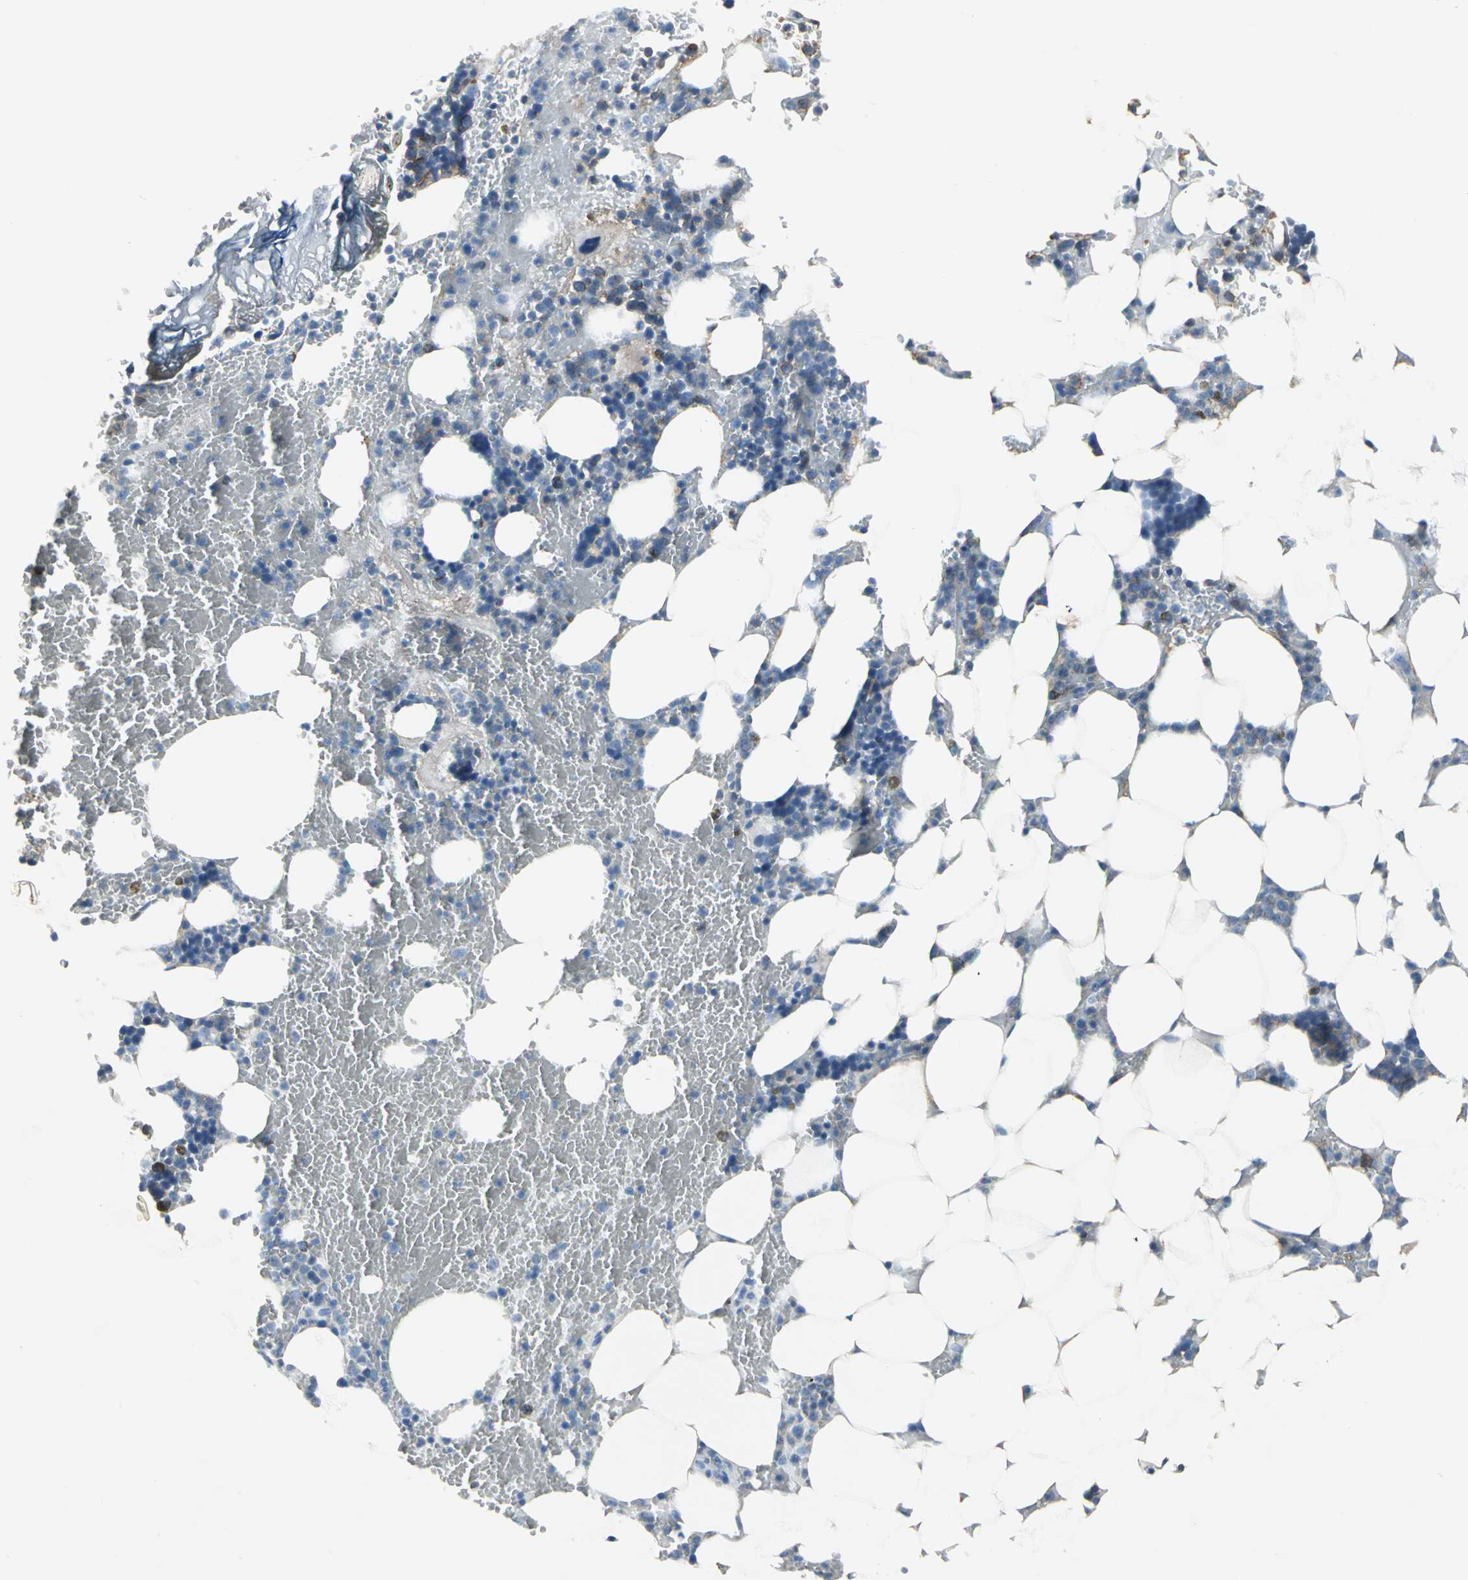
{"staining": {"intensity": "weak", "quantity": "25%-75%", "location": "cytoplasmic/membranous"}, "tissue": "bone marrow", "cell_type": "Hematopoietic cells", "image_type": "normal", "snomed": [{"axis": "morphology", "description": "Normal tissue, NOS"}, {"axis": "topography", "description": "Bone marrow"}], "caption": "The image exhibits staining of benign bone marrow, revealing weak cytoplasmic/membranous protein positivity (brown color) within hematopoietic cells.", "gene": "IQGAP2", "patient": {"sex": "female", "age": 73}}